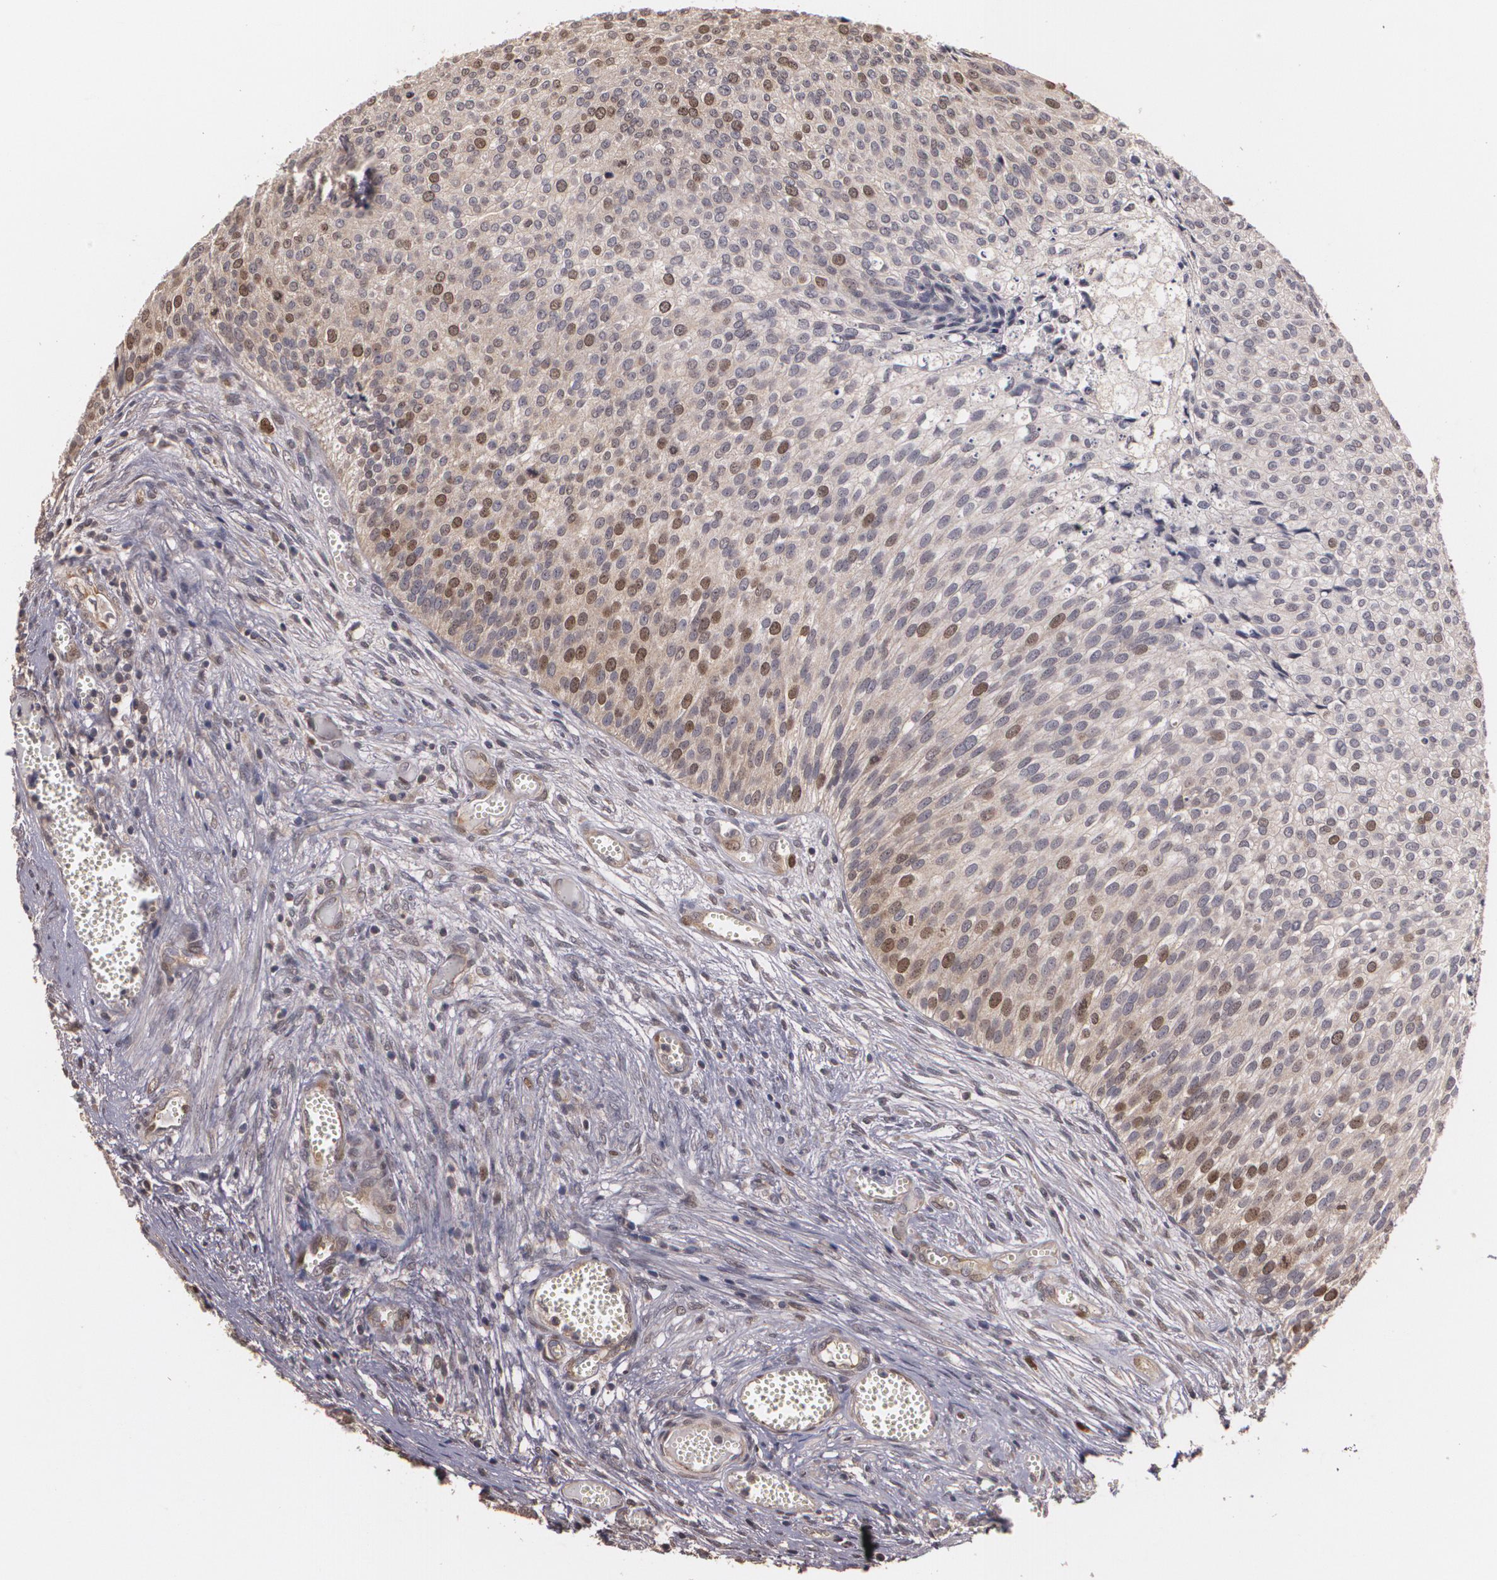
{"staining": {"intensity": "moderate", "quantity": "25%-75%", "location": "cytoplasmic/membranous,nuclear"}, "tissue": "urothelial cancer", "cell_type": "Tumor cells", "image_type": "cancer", "snomed": [{"axis": "morphology", "description": "Urothelial carcinoma, Low grade"}, {"axis": "topography", "description": "Urinary bladder"}], "caption": "Immunohistochemical staining of low-grade urothelial carcinoma shows moderate cytoplasmic/membranous and nuclear protein staining in about 25%-75% of tumor cells.", "gene": "BRCA1", "patient": {"sex": "male", "age": 84}}